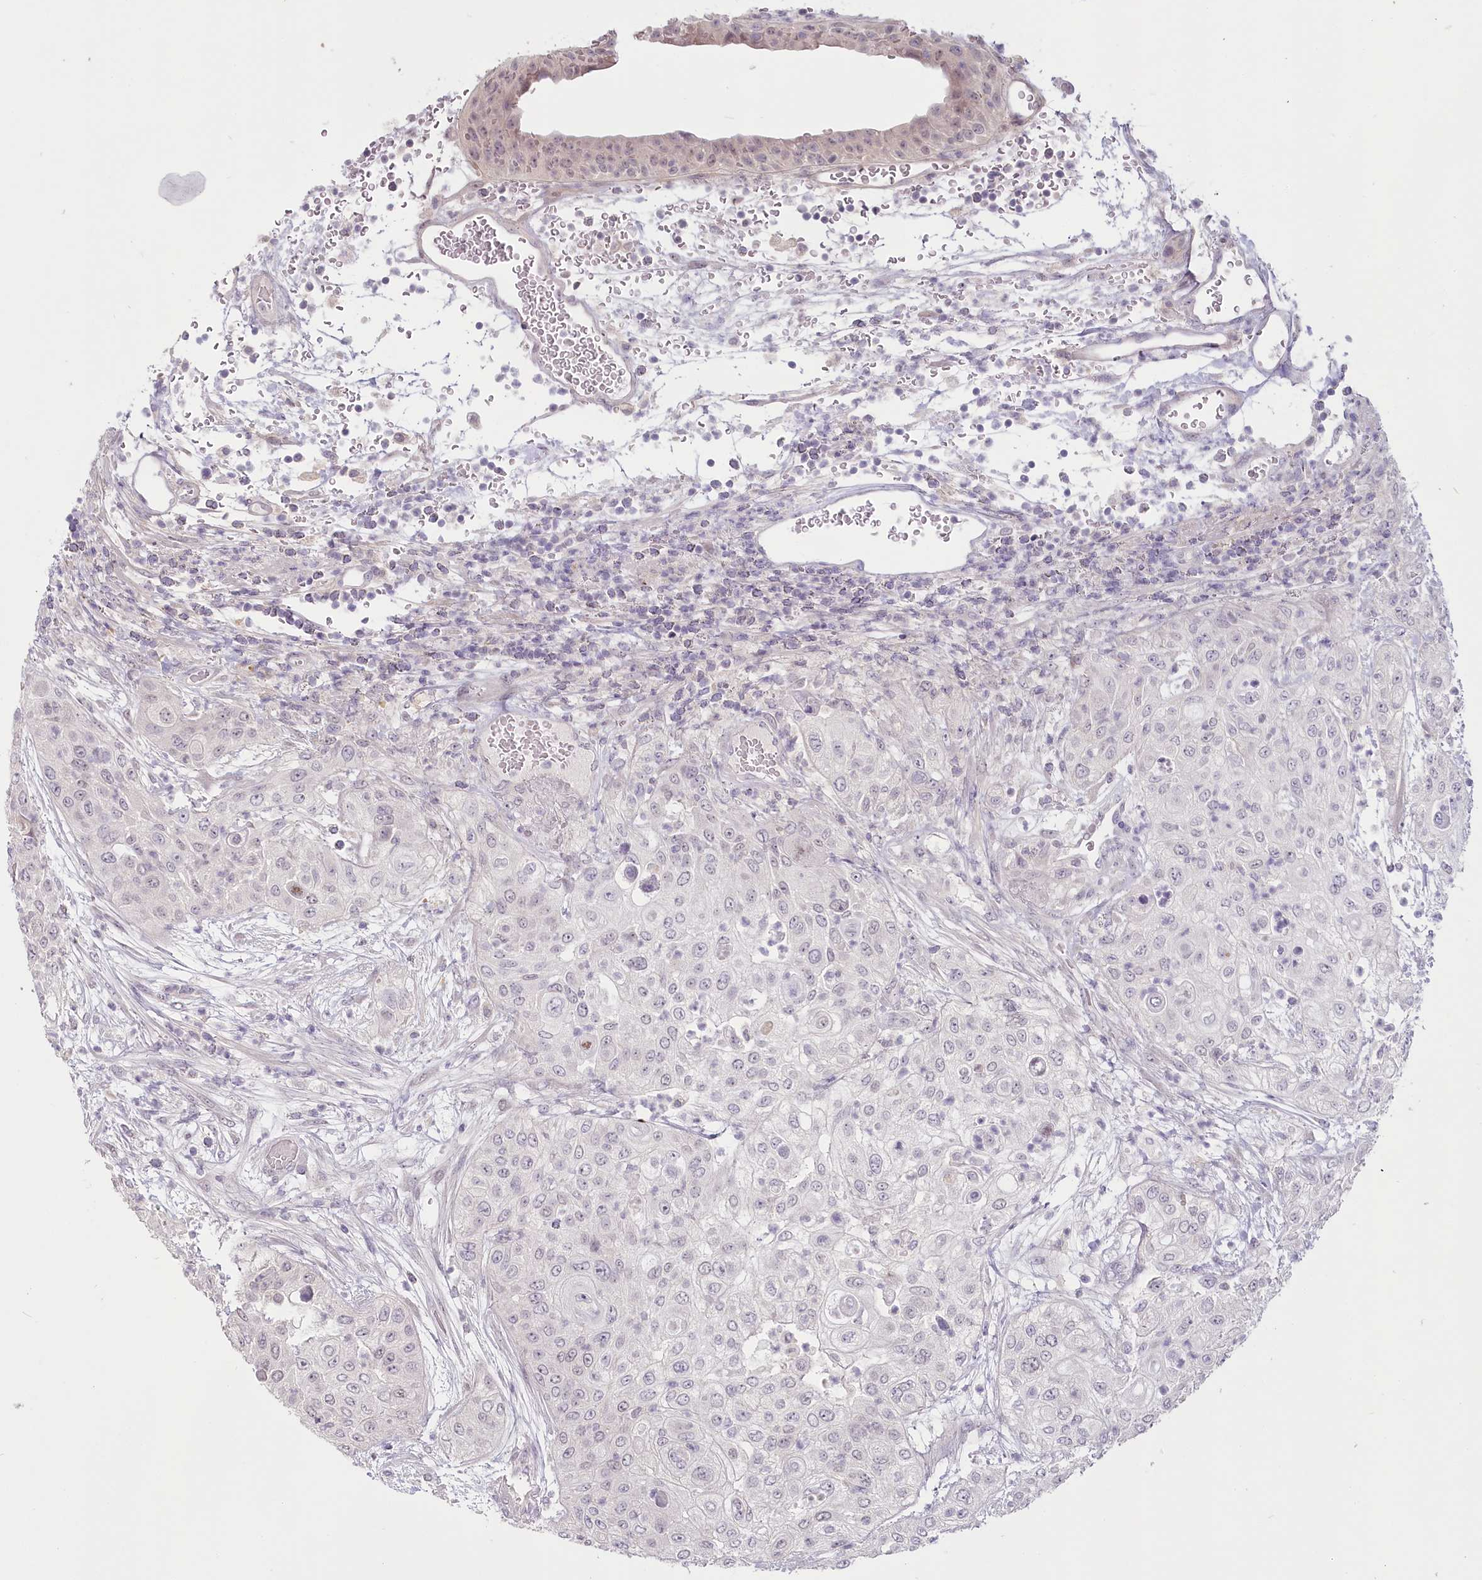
{"staining": {"intensity": "negative", "quantity": "none", "location": "none"}, "tissue": "urothelial cancer", "cell_type": "Tumor cells", "image_type": "cancer", "snomed": [{"axis": "morphology", "description": "Urothelial carcinoma, High grade"}, {"axis": "topography", "description": "Urinary bladder"}], "caption": "This is an immunohistochemistry photomicrograph of human high-grade urothelial carcinoma. There is no positivity in tumor cells.", "gene": "USP11", "patient": {"sex": "female", "age": 79}}